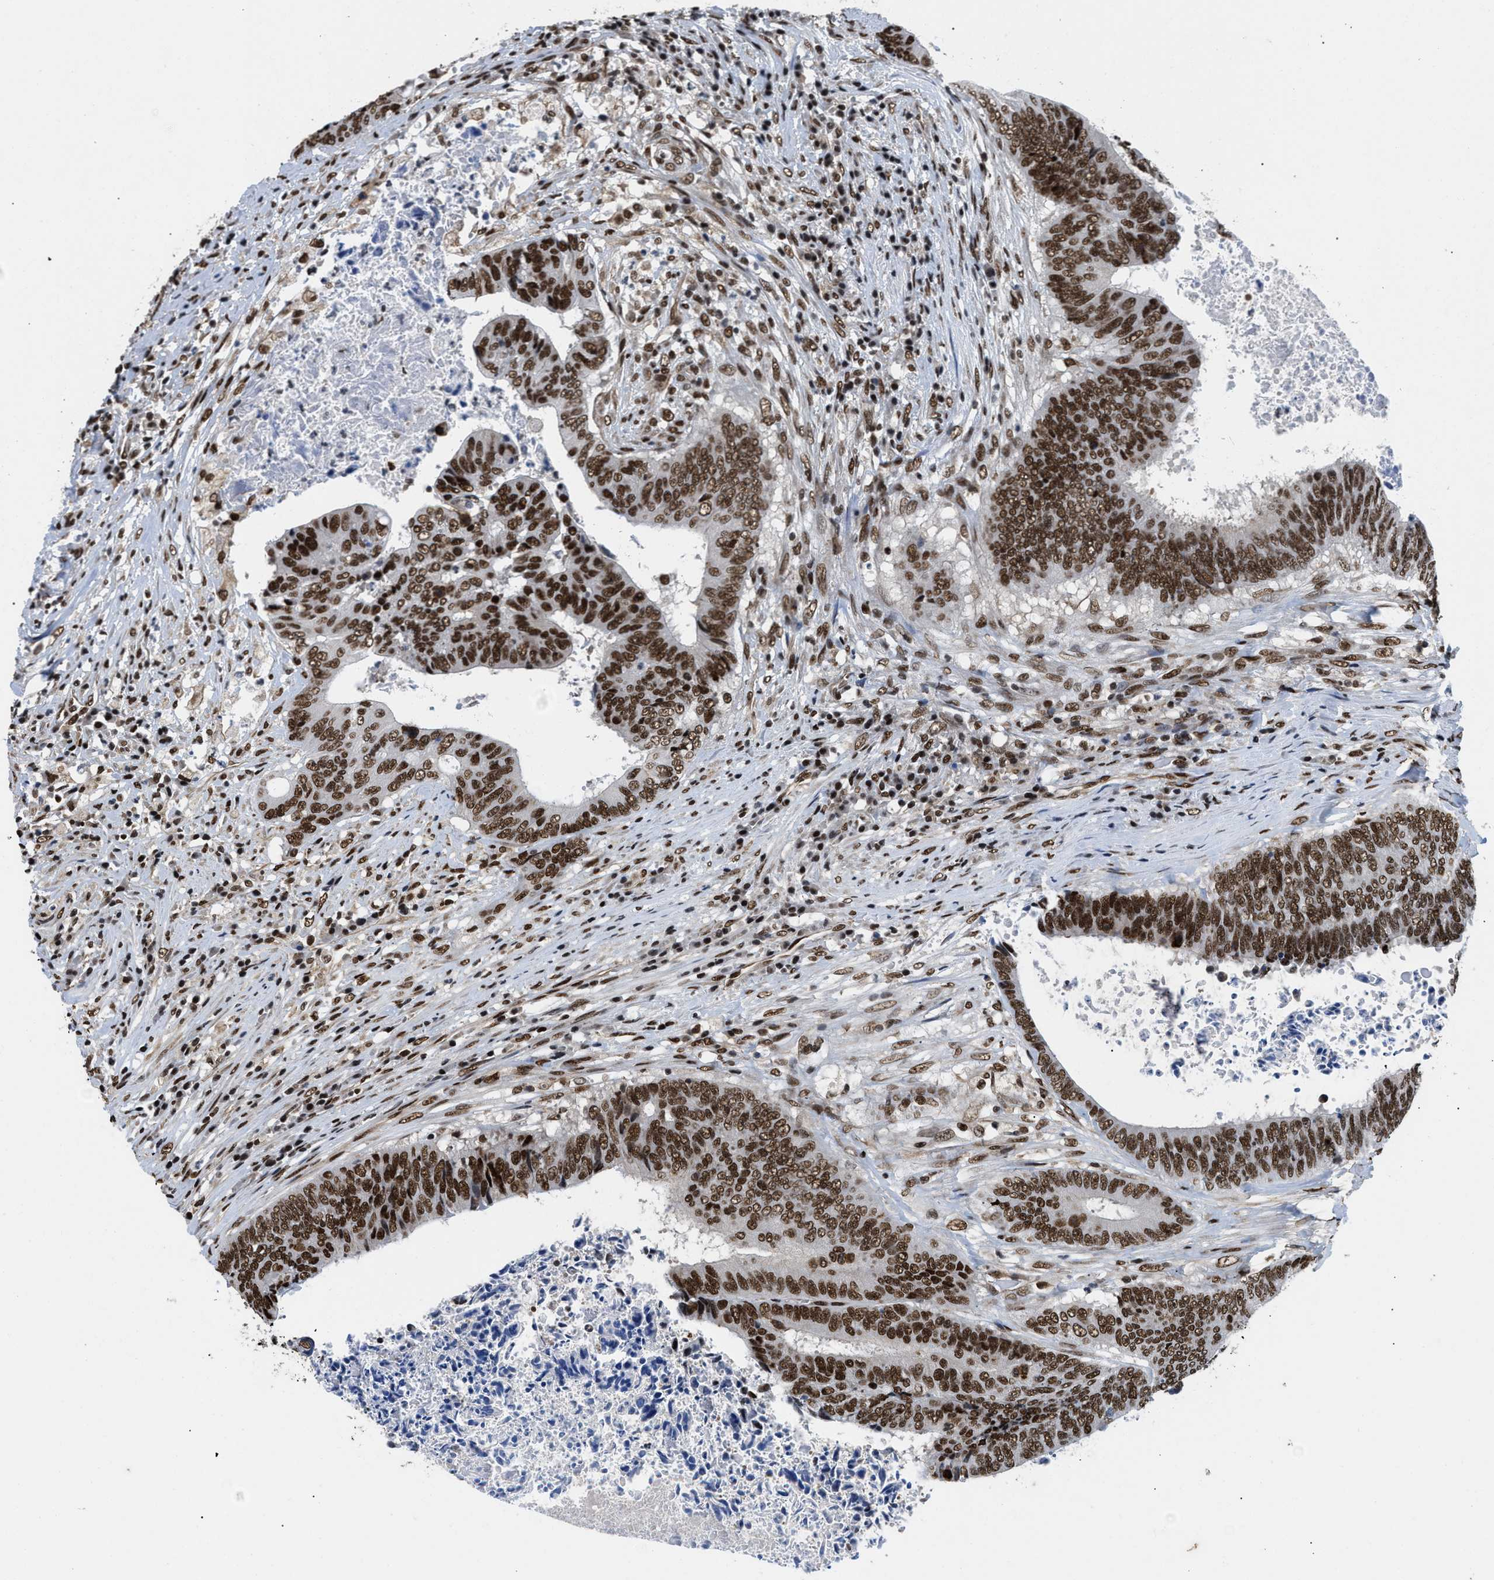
{"staining": {"intensity": "strong", "quantity": ">75%", "location": "nuclear"}, "tissue": "colorectal cancer", "cell_type": "Tumor cells", "image_type": "cancer", "snomed": [{"axis": "morphology", "description": "Adenocarcinoma, NOS"}, {"axis": "topography", "description": "Rectum"}], "caption": "Colorectal cancer stained for a protein (brown) displays strong nuclear positive expression in approximately >75% of tumor cells.", "gene": "SAFB", "patient": {"sex": "male", "age": 72}}